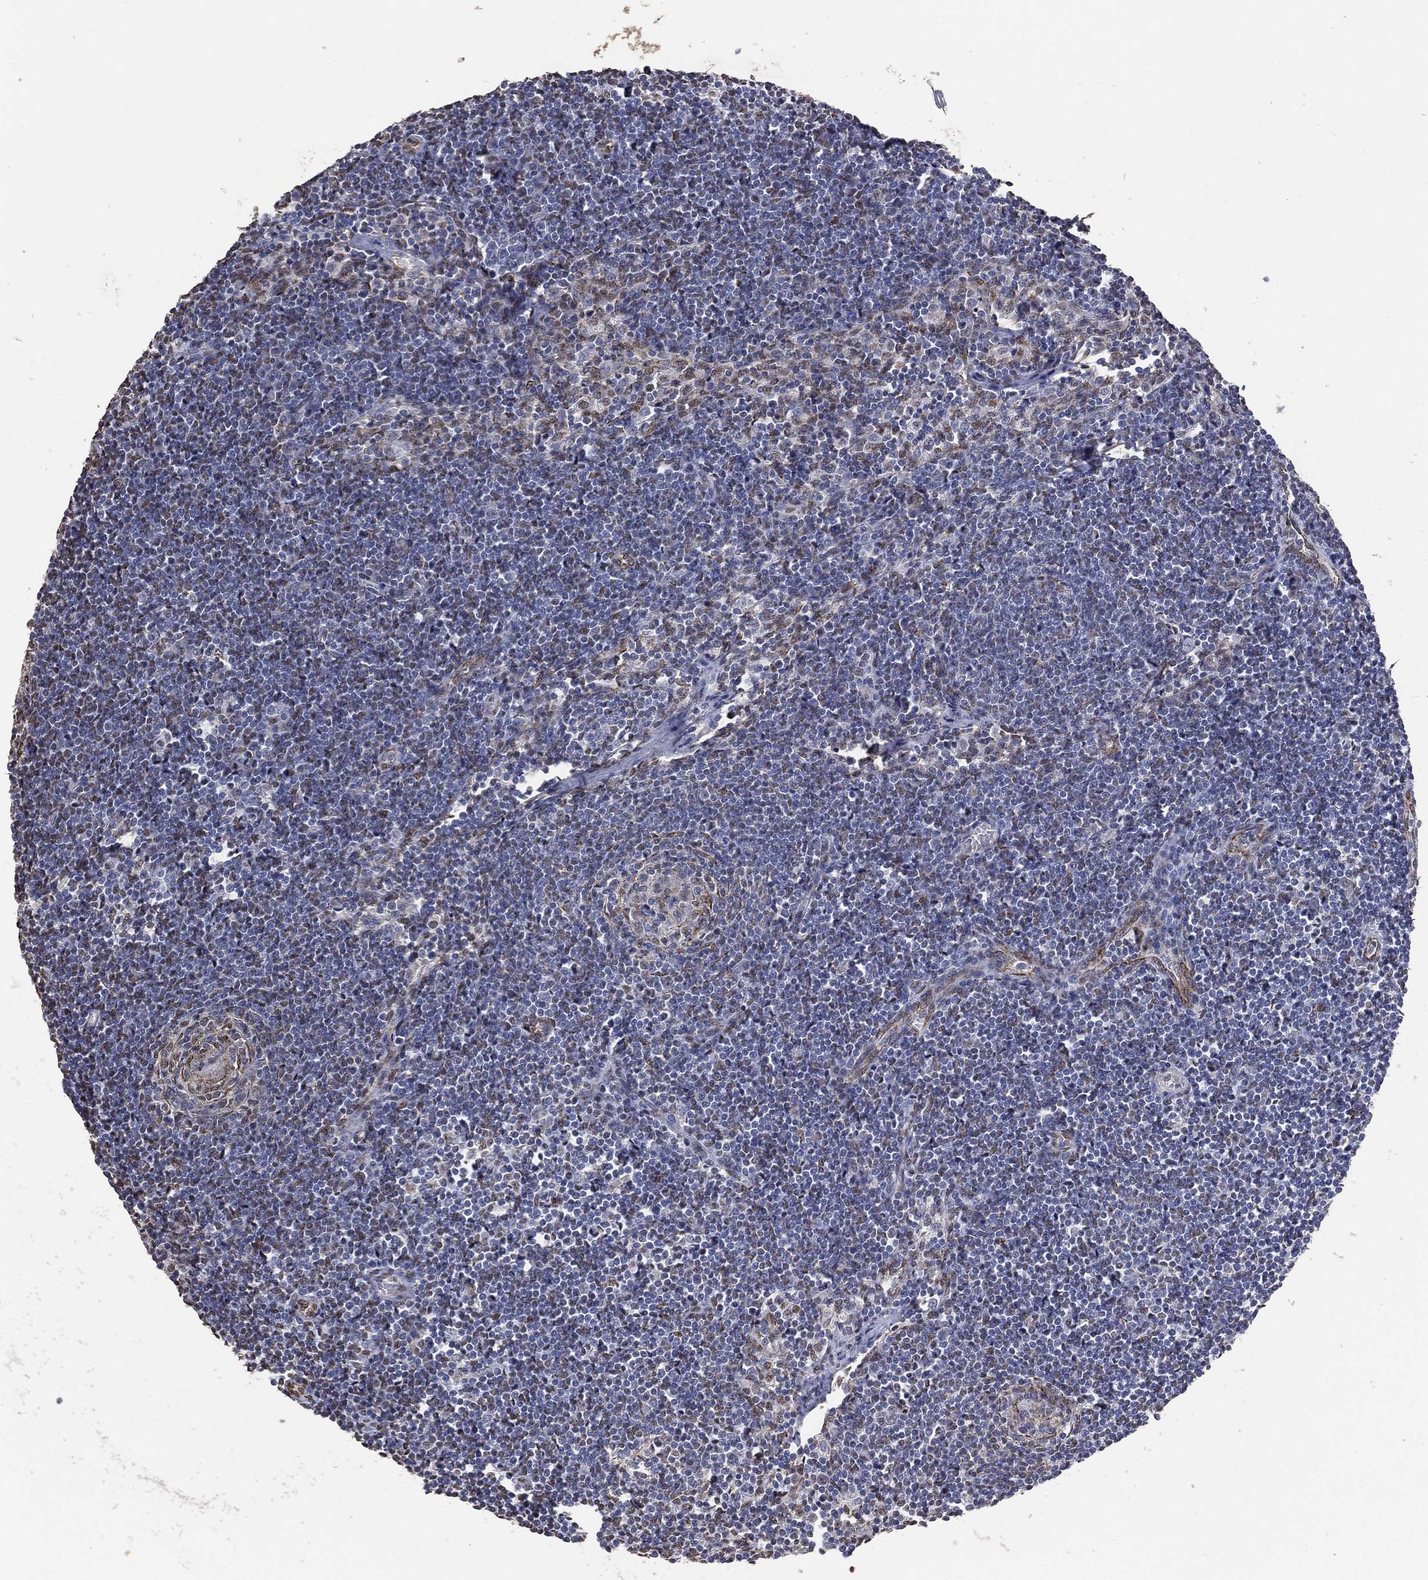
{"staining": {"intensity": "moderate", "quantity": "<25%", "location": "nuclear"}, "tissue": "lymph node", "cell_type": "Non-germinal center cells", "image_type": "normal", "snomed": [{"axis": "morphology", "description": "Normal tissue, NOS"}, {"axis": "morphology", "description": "Adenocarcinoma, NOS"}, {"axis": "topography", "description": "Lymph node"}, {"axis": "topography", "description": "Pancreas"}], "caption": "A brown stain labels moderate nuclear expression of a protein in non-germinal center cells of unremarkable lymph node.", "gene": "ALDH7A1", "patient": {"sex": "female", "age": 58}}